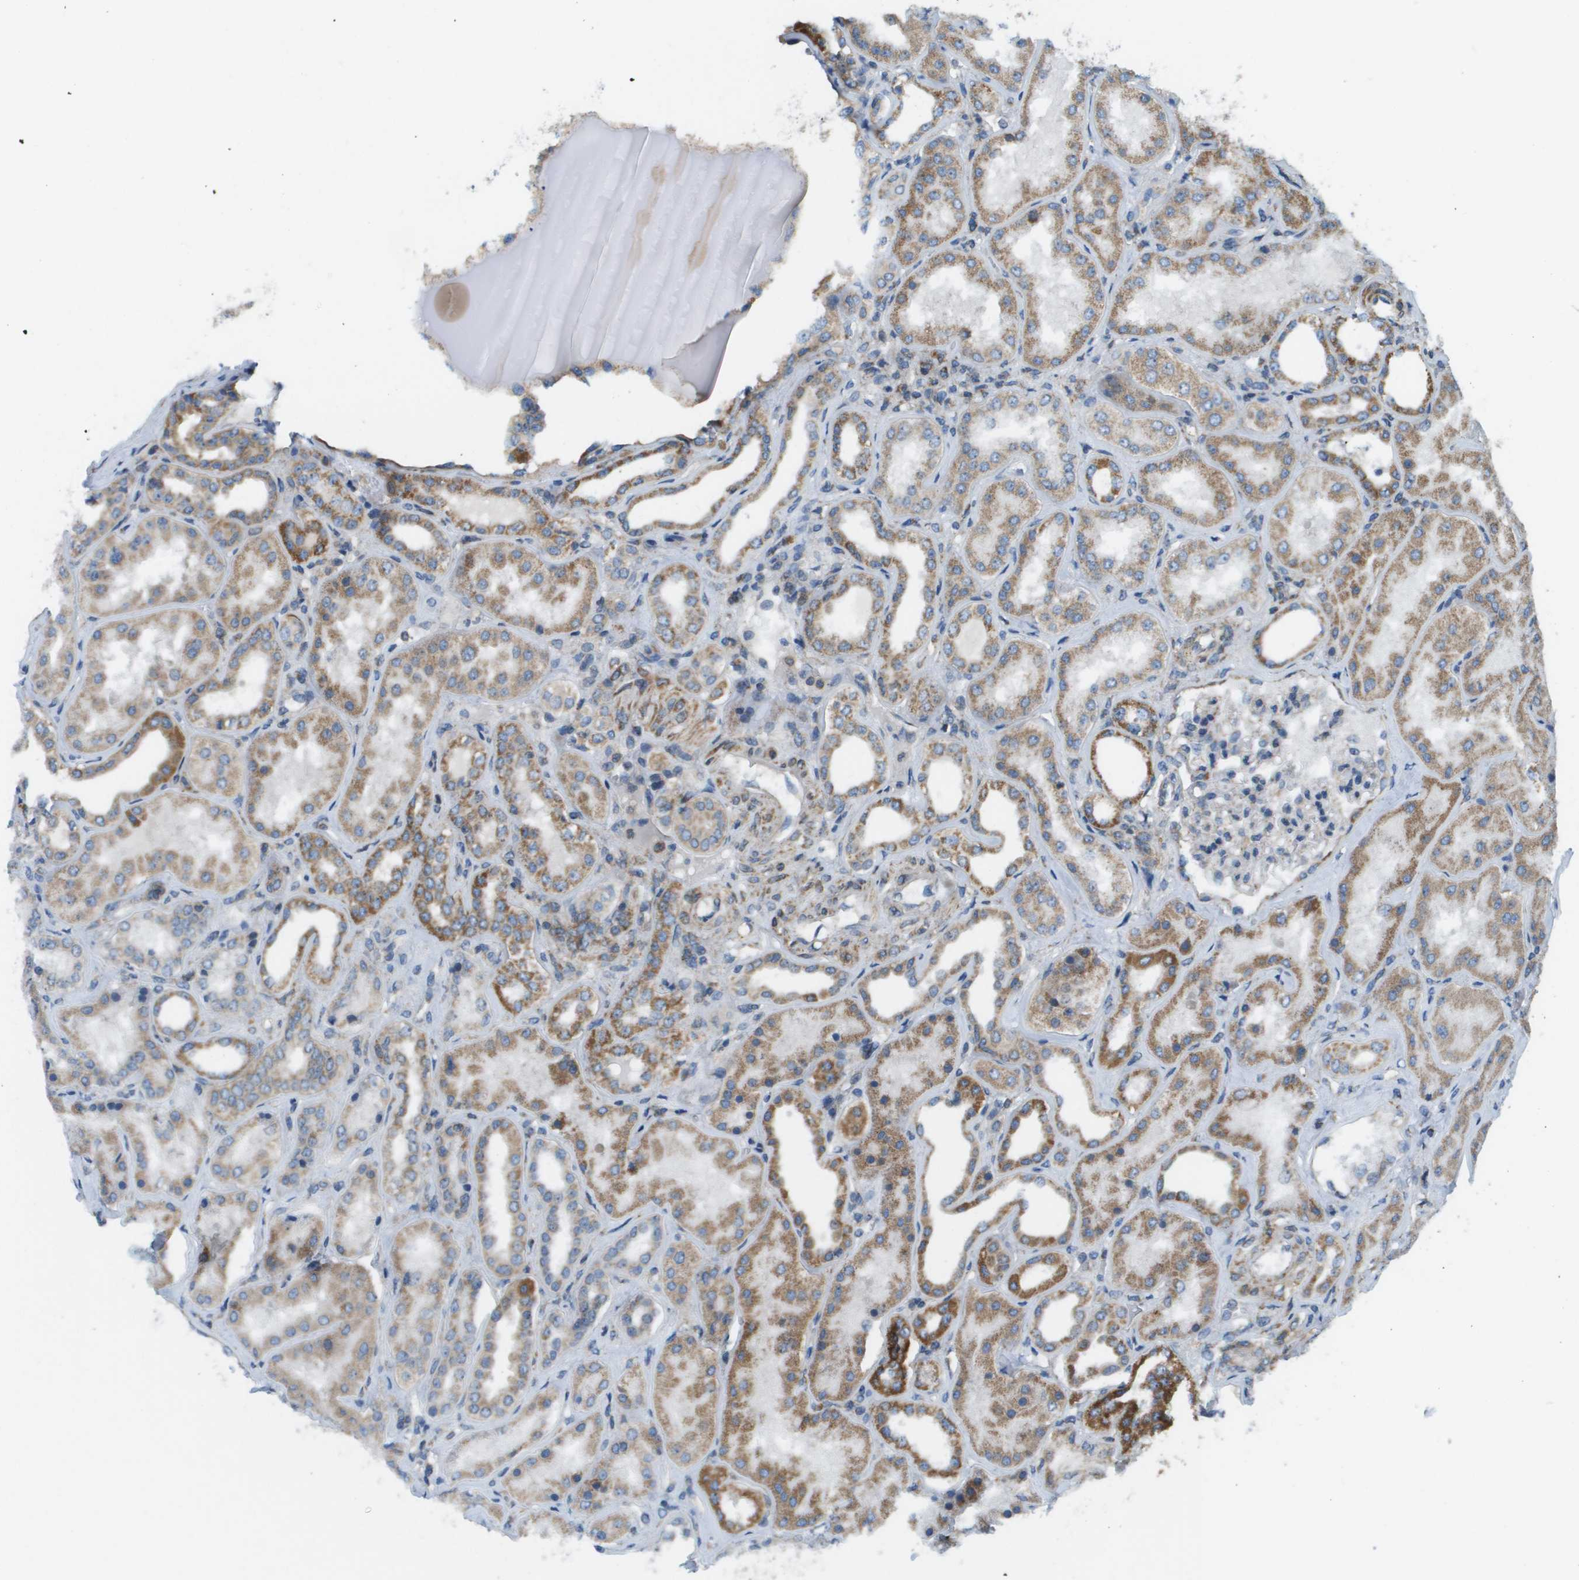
{"staining": {"intensity": "negative", "quantity": "none", "location": "none"}, "tissue": "kidney", "cell_type": "Cells in glomeruli", "image_type": "normal", "snomed": [{"axis": "morphology", "description": "Normal tissue, NOS"}, {"axis": "topography", "description": "Kidney"}], "caption": "Protein analysis of unremarkable kidney displays no significant positivity in cells in glomeruli.", "gene": "TAOK3", "patient": {"sex": "female", "age": 56}}